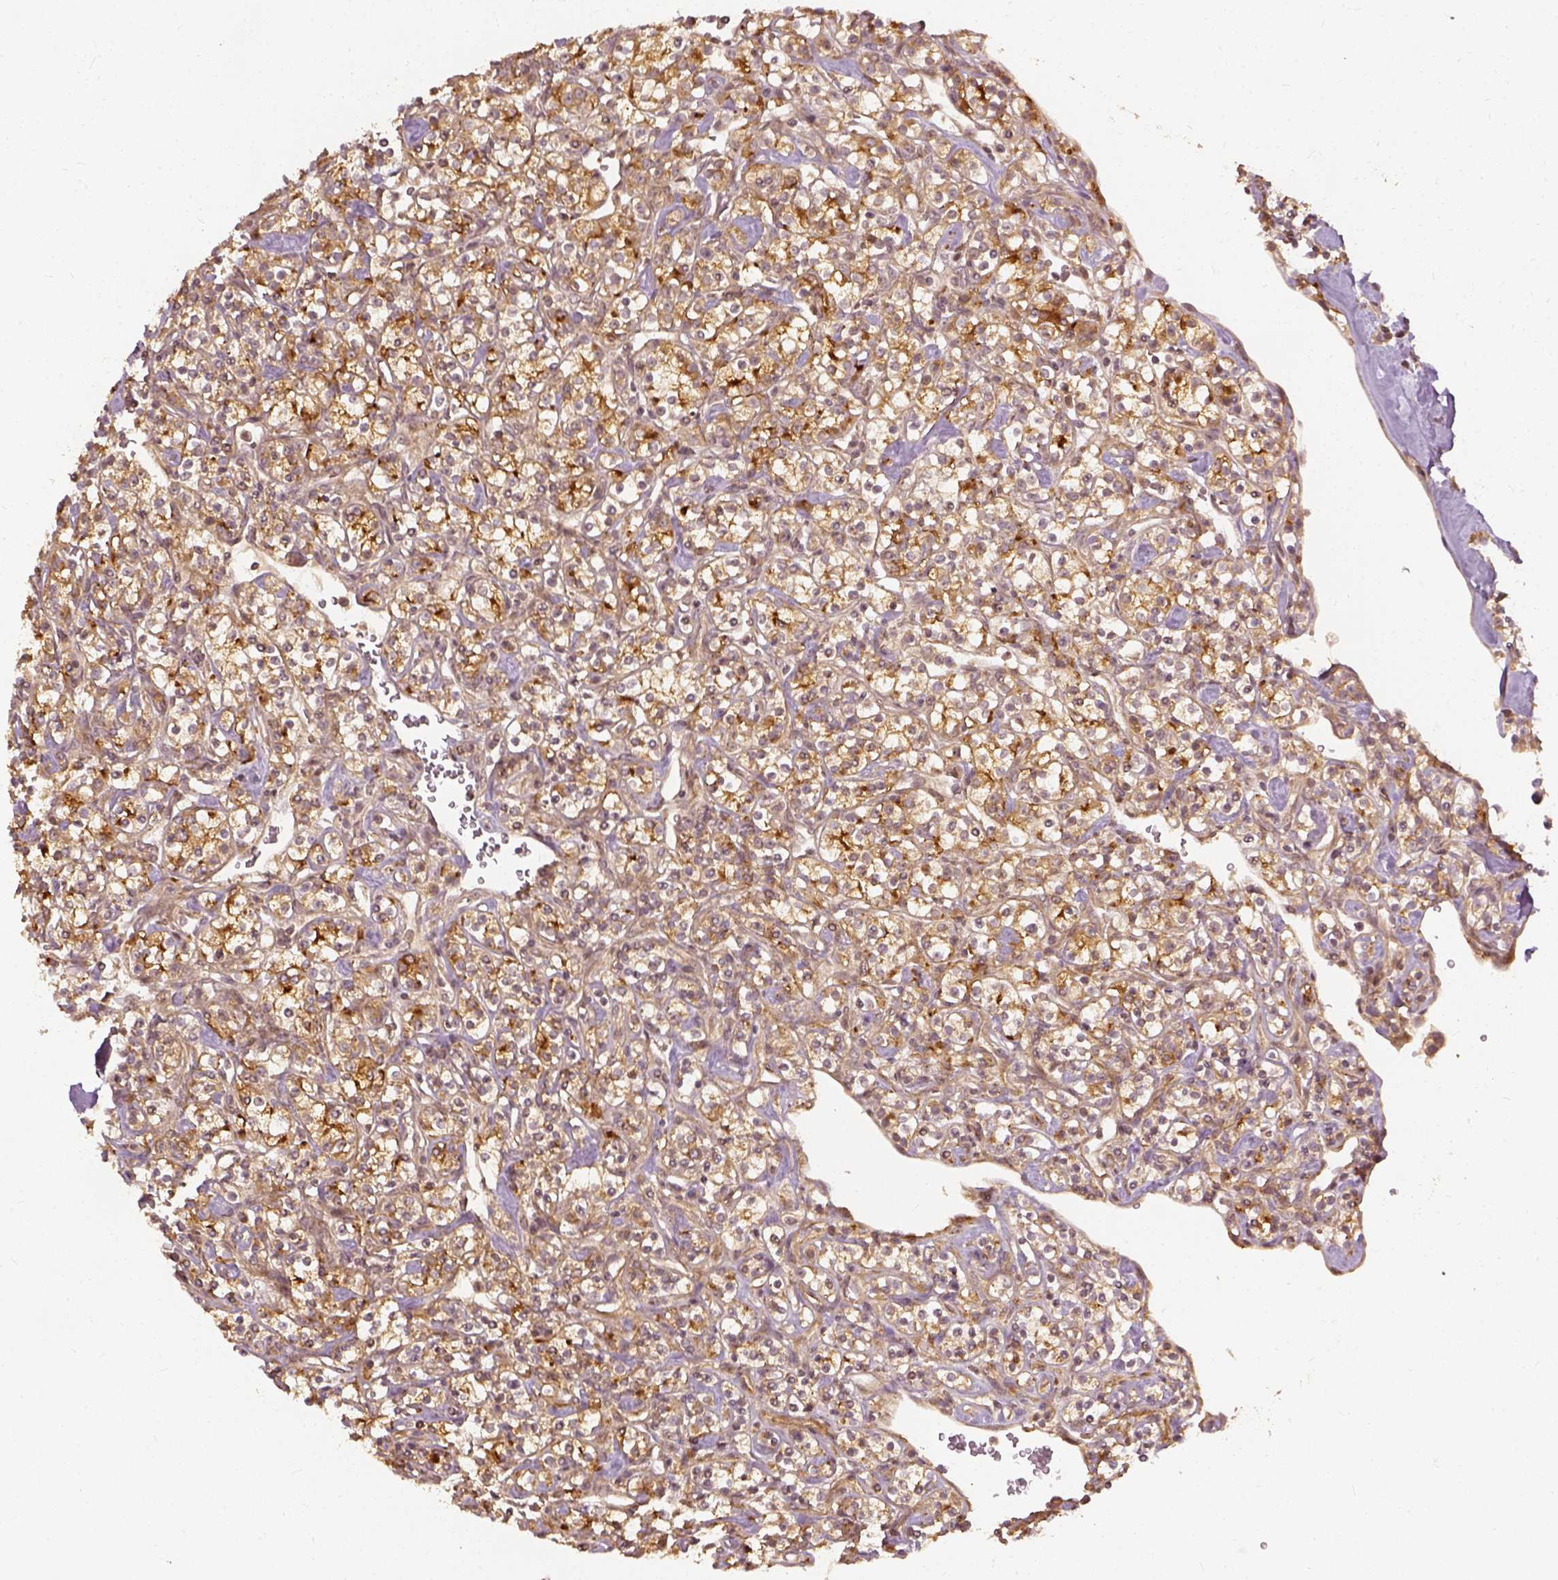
{"staining": {"intensity": "moderate", "quantity": "25%-75%", "location": "cytoplasmic/membranous"}, "tissue": "renal cancer", "cell_type": "Tumor cells", "image_type": "cancer", "snomed": [{"axis": "morphology", "description": "Adenocarcinoma, NOS"}, {"axis": "topography", "description": "Kidney"}], "caption": "Renal cancer stained with a protein marker reveals moderate staining in tumor cells.", "gene": "VEGFA", "patient": {"sex": "male", "age": 77}}